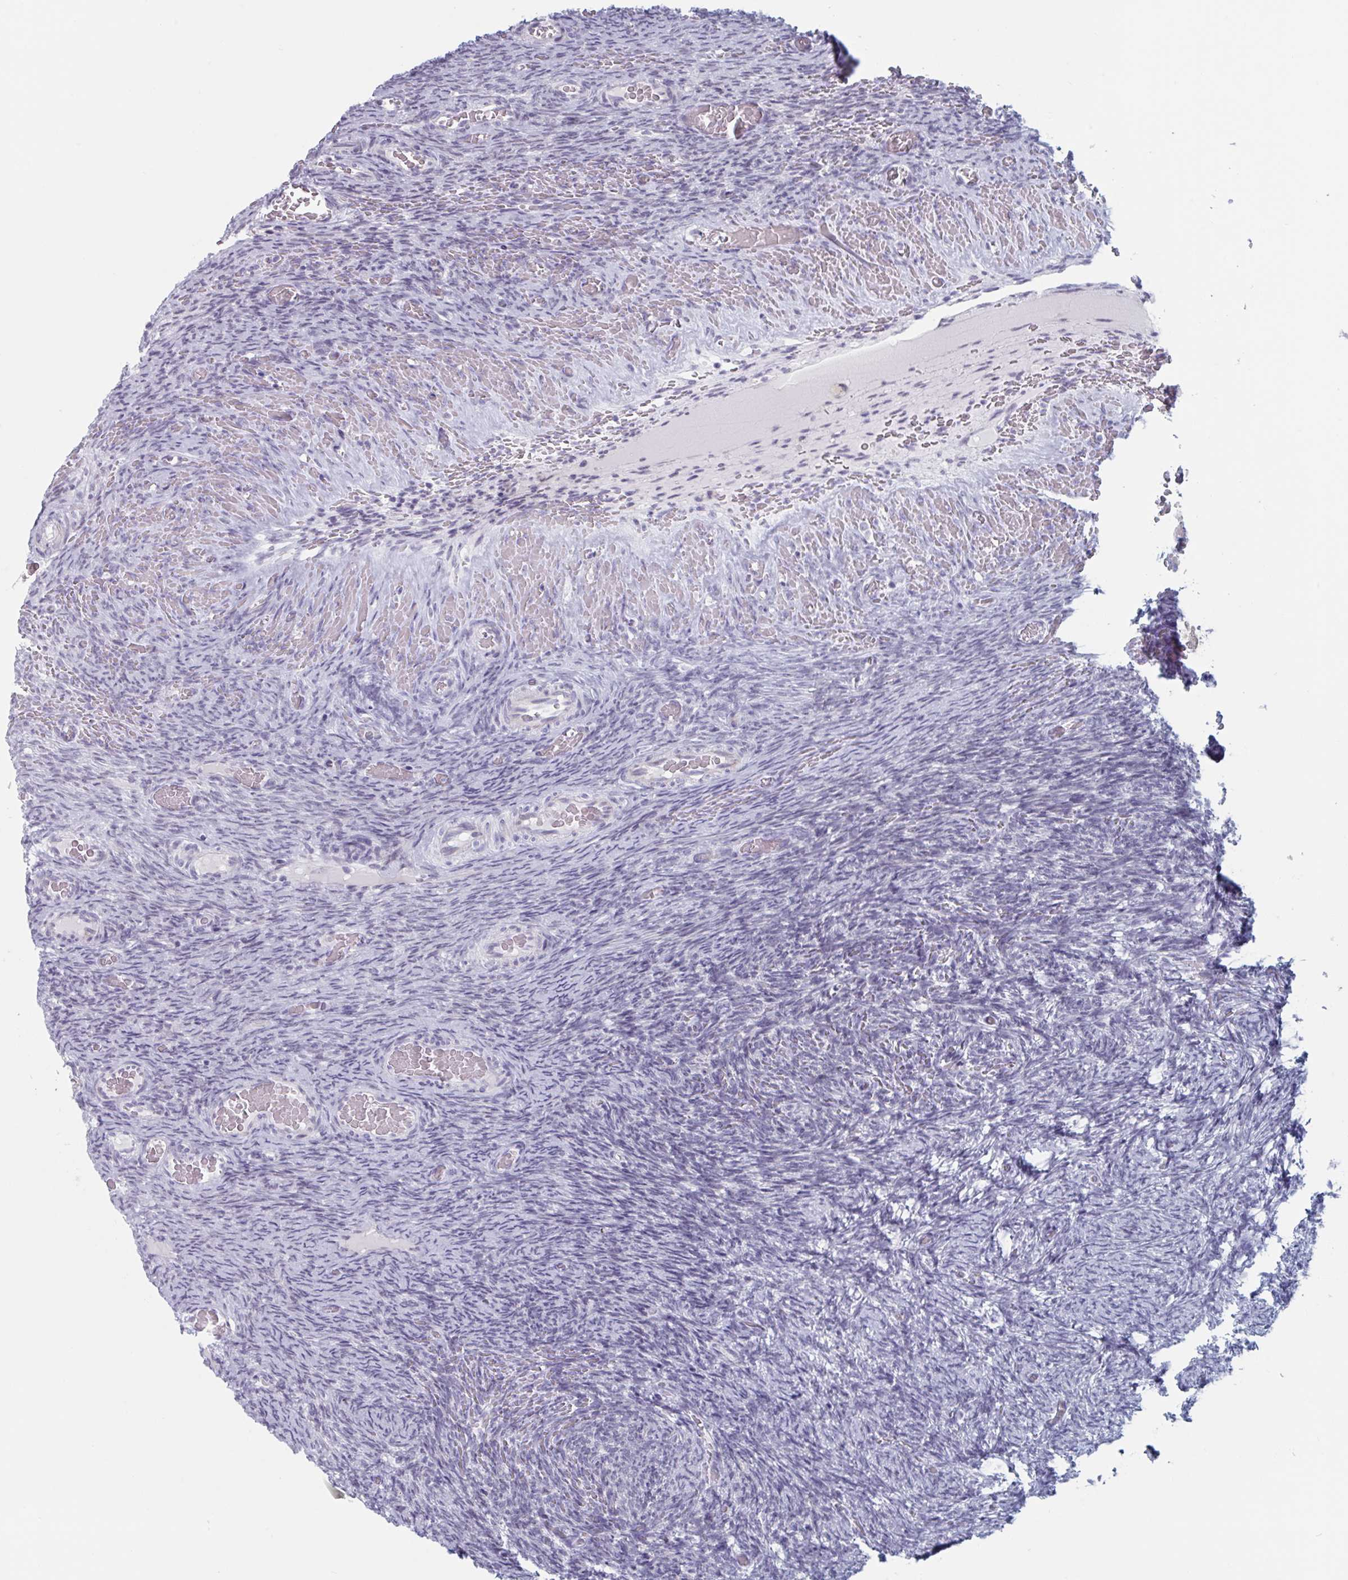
{"staining": {"intensity": "negative", "quantity": "none", "location": "none"}, "tissue": "ovary", "cell_type": "Follicle cells", "image_type": "normal", "snomed": [{"axis": "morphology", "description": "Normal tissue, NOS"}, {"axis": "topography", "description": "Ovary"}], "caption": "This is a image of immunohistochemistry staining of normal ovary, which shows no positivity in follicle cells.", "gene": "FOXA1", "patient": {"sex": "female", "age": 34}}